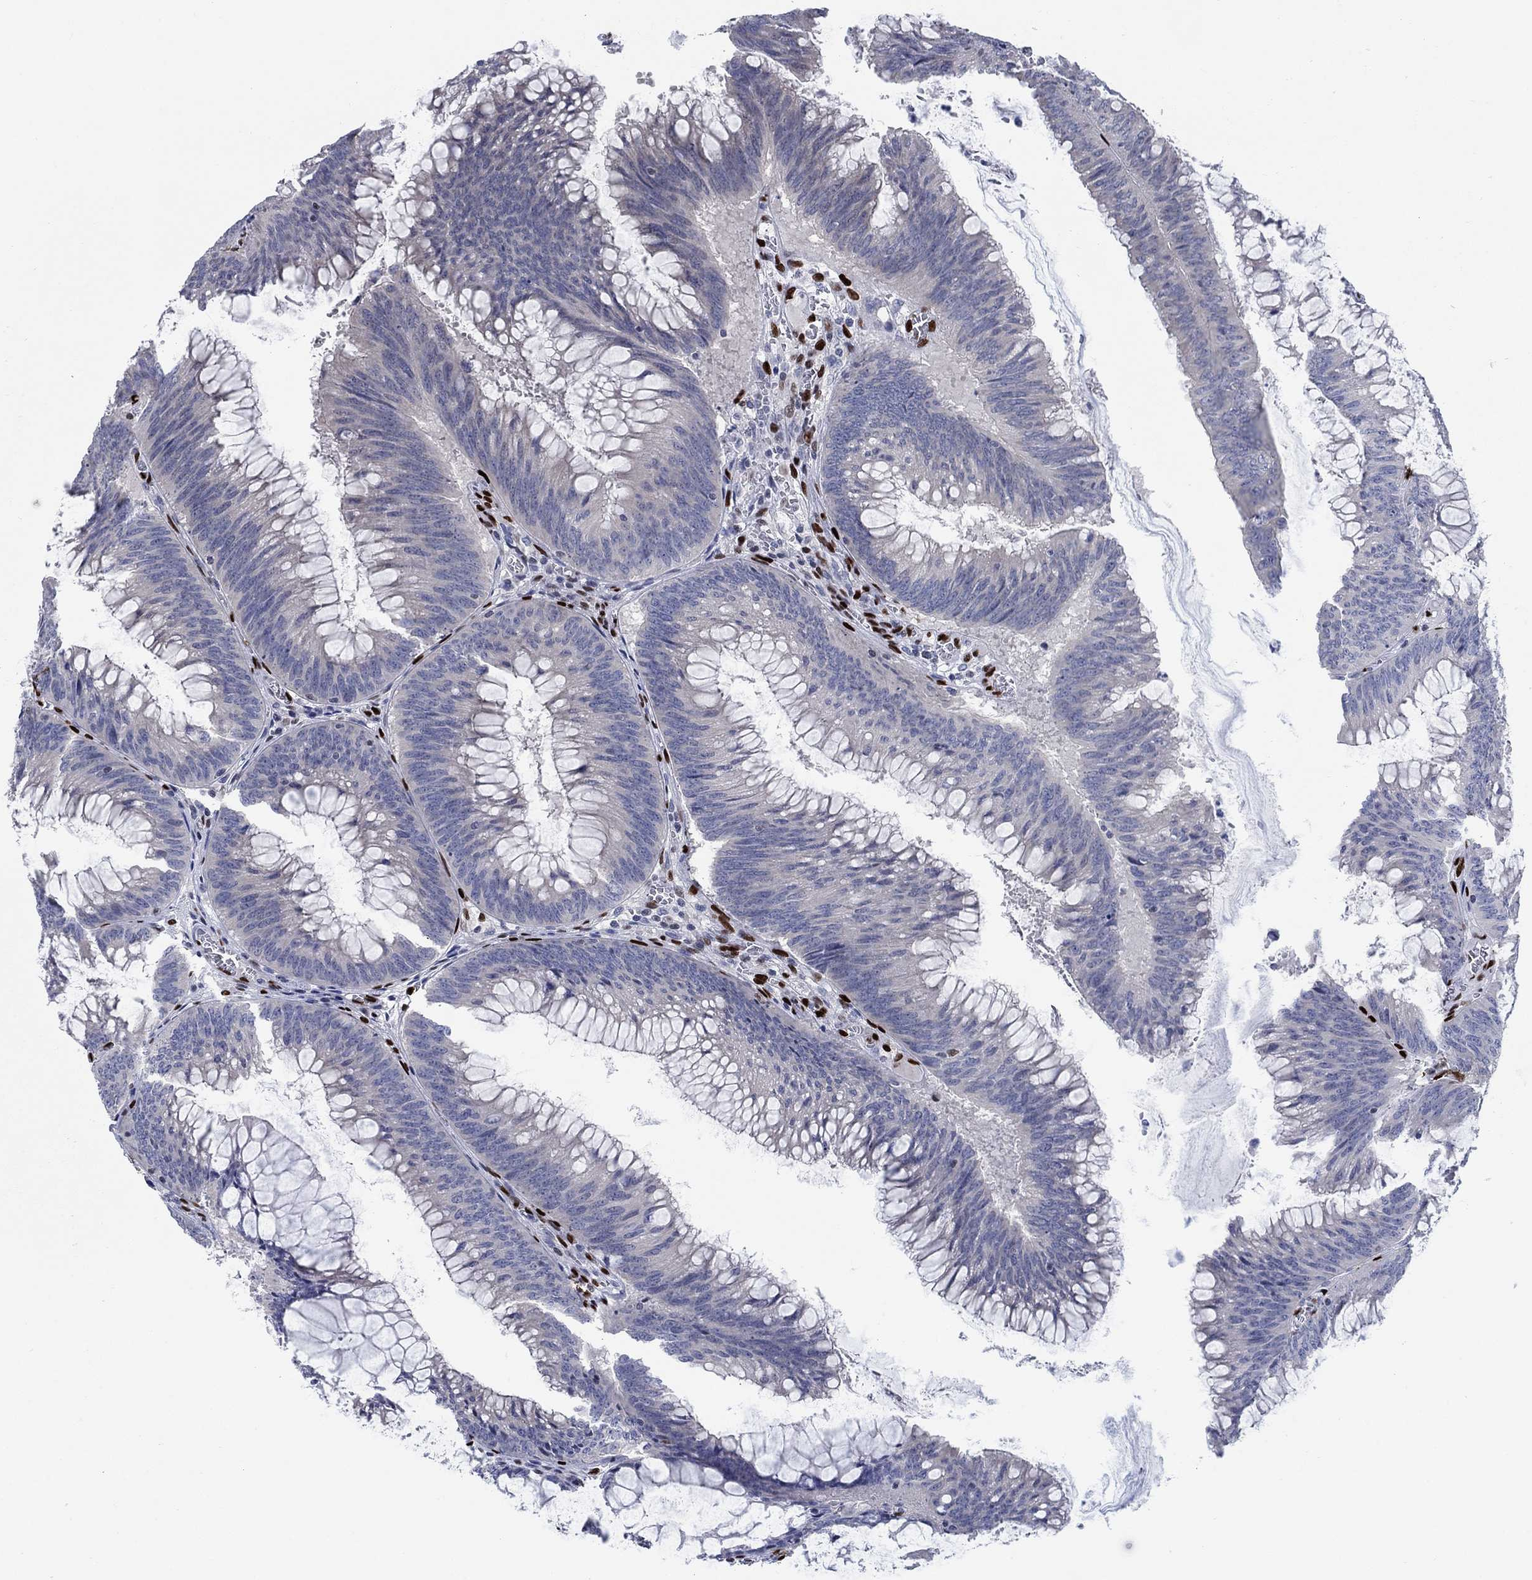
{"staining": {"intensity": "negative", "quantity": "none", "location": "none"}, "tissue": "colorectal cancer", "cell_type": "Tumor cells", "image_type": "cancer", "snomed": [{"axis": "morphology", "description": "Adenocarcinoma, NOS"}, {"axis": "topography", "description": "Rectum"}], "caption": "The immunohistochemistry image has no significant positivity in tumor cells of adenocarcinoma (colorectal) tissue.", "gene": "ZEB1", "patient": {"sex": "female", "age": 72}}